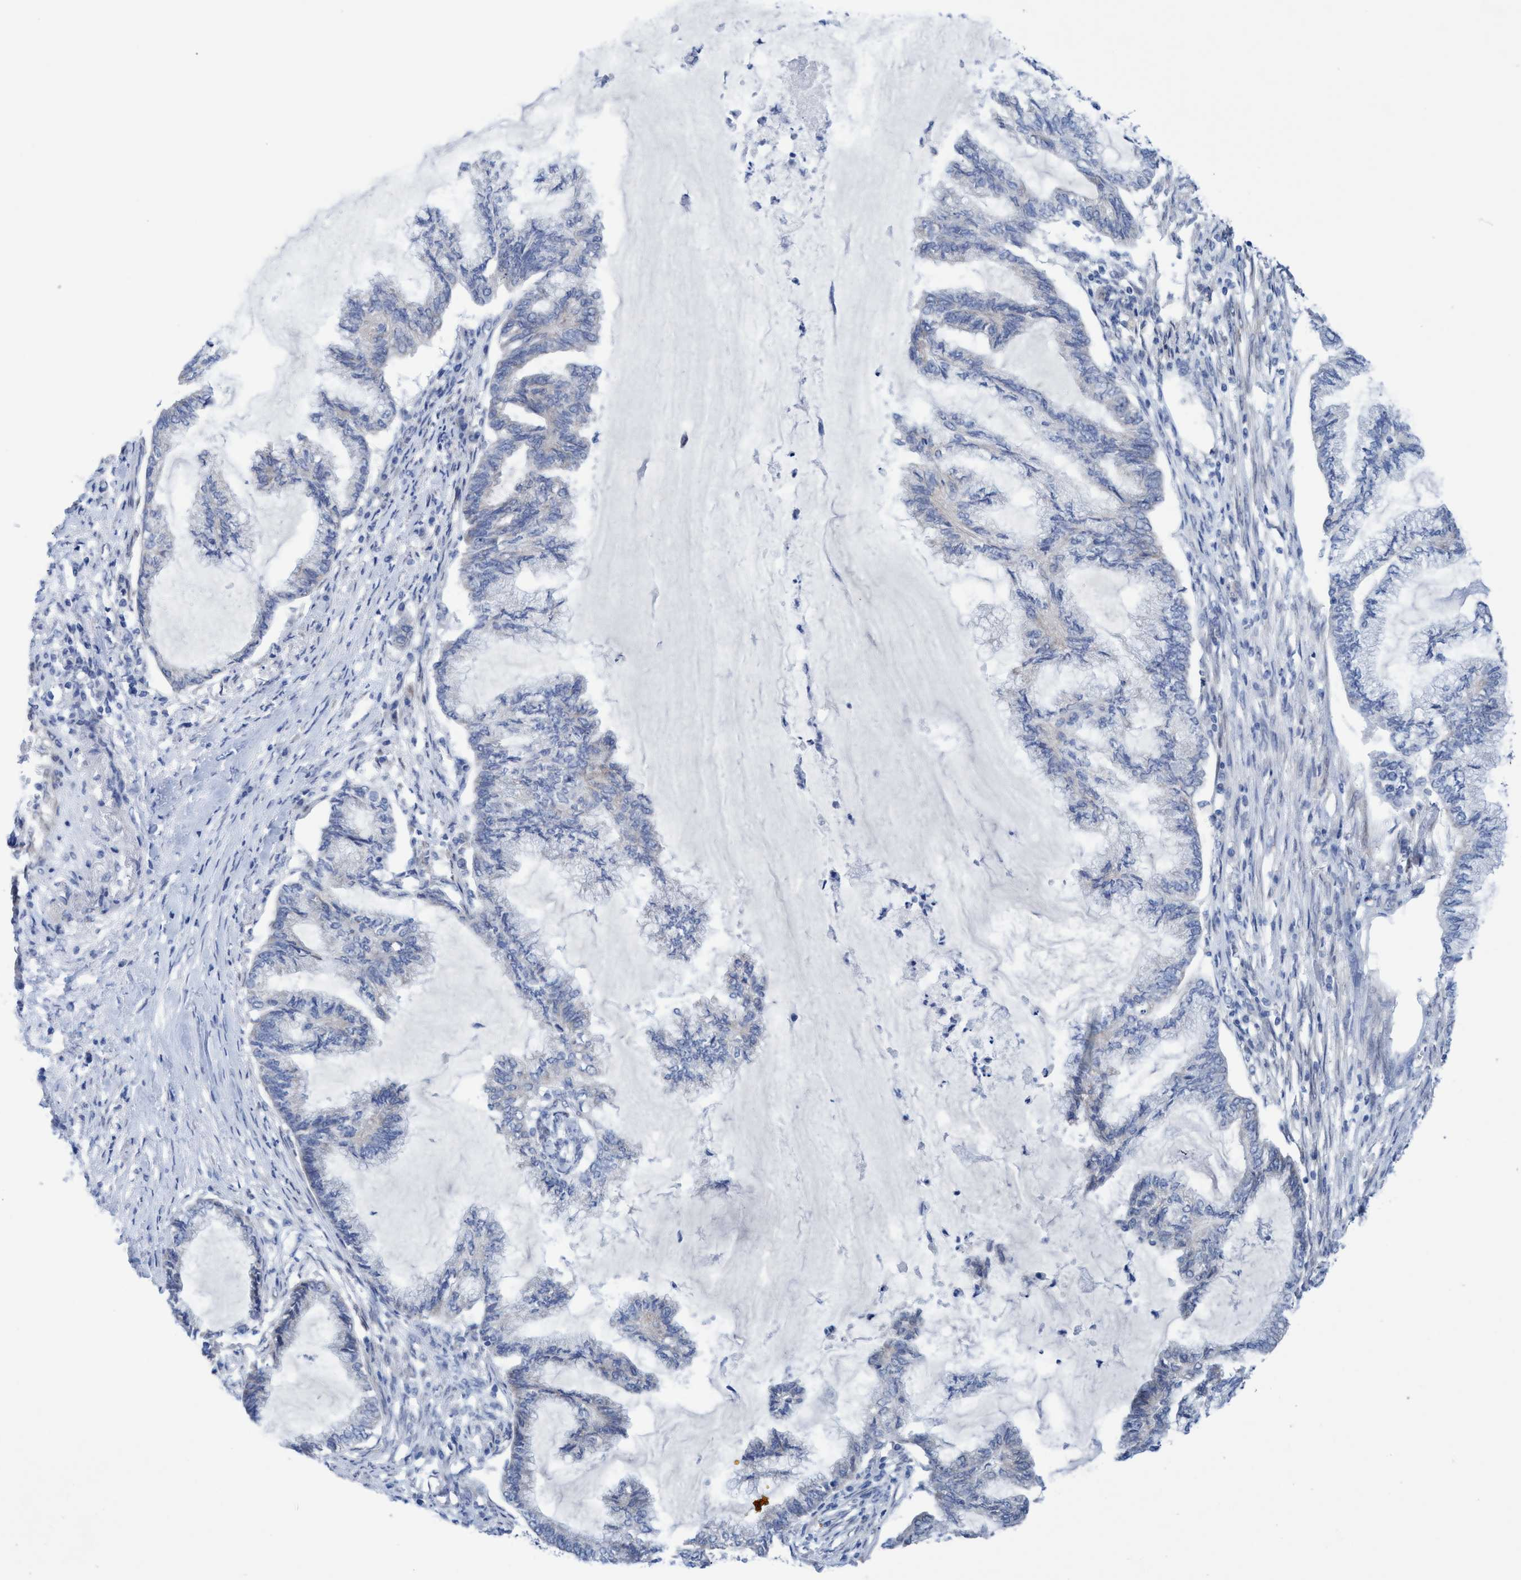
{"staining": {"intensity": "negative", "quantity": "none", "location": "none"}, "tissue": "endometrial cancer", "cell_type": "Tumor cells", "image_type": "cancer", "snomed": [{"axis": "morphology", "description": "Adenocarcinoma, NOS"}, {"axis": "topography", "description": "Endometrium"}], "caption": "IHC photomicrograph of neoplastic tissue: human endometrial cancer stained with DAB (3,3'-diaminobenzidine) exhibits no significant protein staining in tumor cells.", "gene": "RSAD1", "patient": {"sex": "female", "age": 86}}